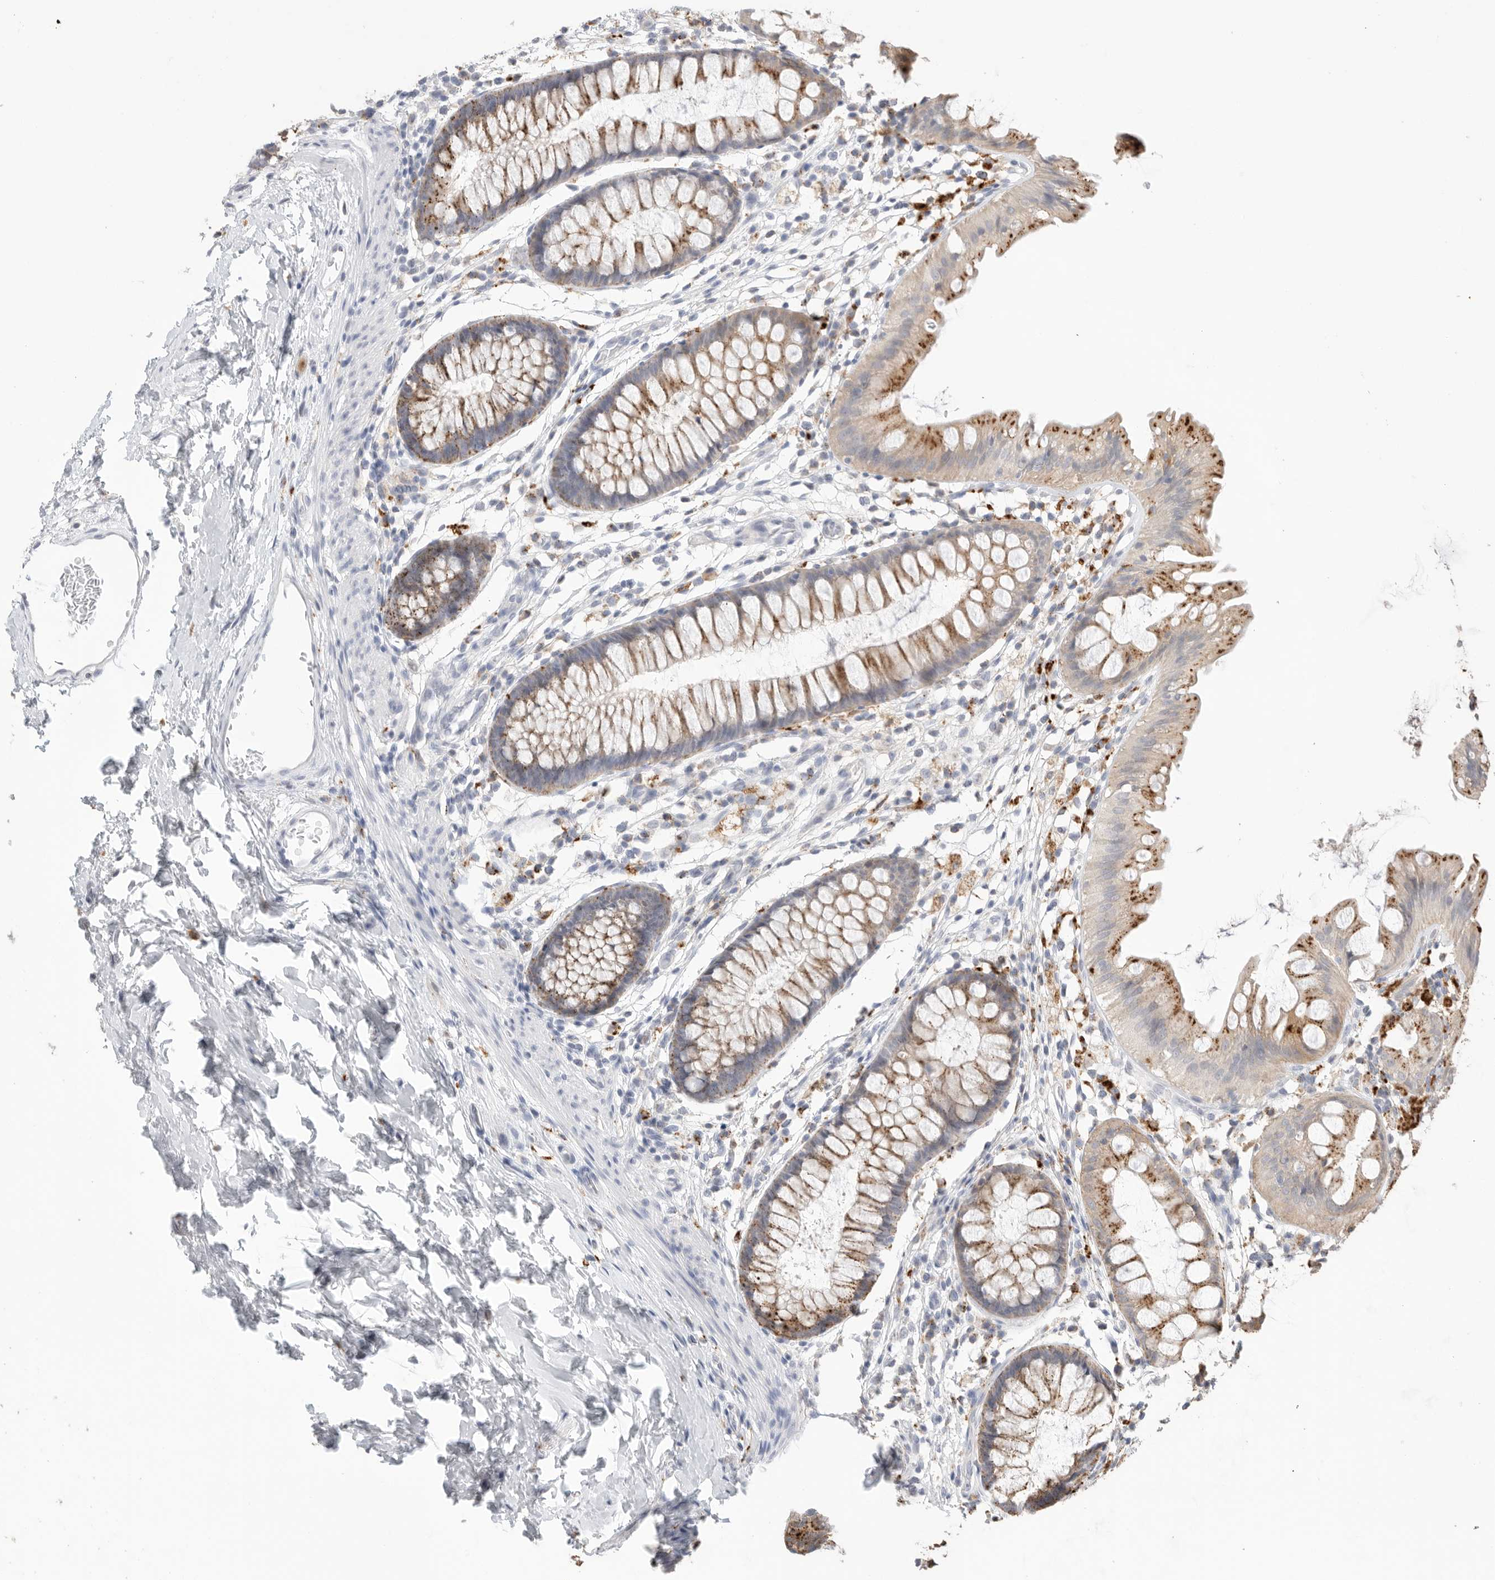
{"staining": {"intensity": "negative", "quantity": "none", "location": "none"}, "tissue": "colon", "cell_type": "Endothelial cells", "image_type": "normal", "snomed": [{"axis": "morphology", "description": "Normal tissue, NOS"}, {"axis": "topography", "description": "Colon"}], "caption": "The photomicrograph shows no significant positivity in endothelial cells of colon.", "gene": "GGH", "patient": {"sex": "female", "age": 62}}